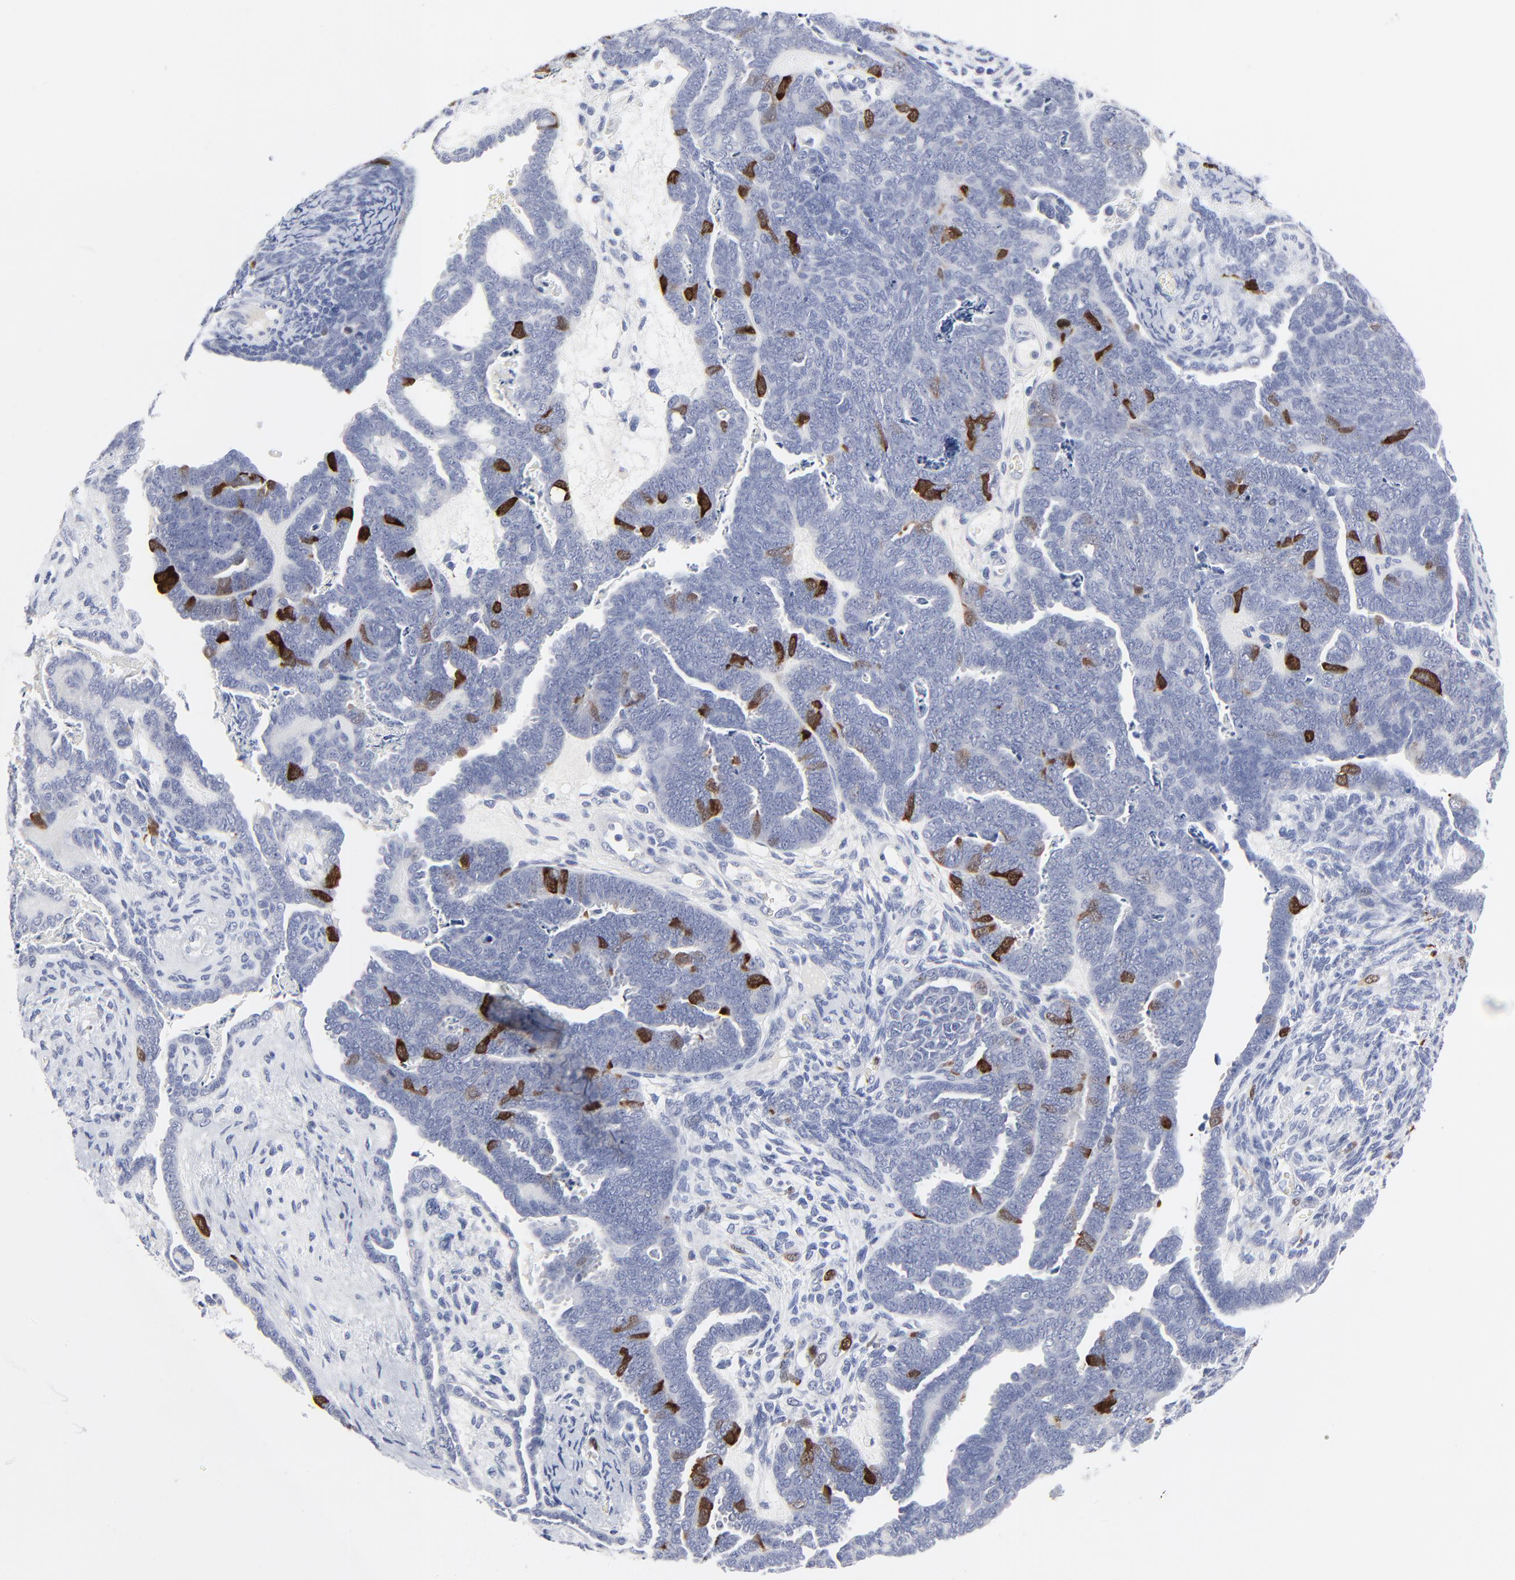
{"staining": {"intensity": "strong", "quantity": "<25%", "location": "cytoplasmic/membranous,nuclear"}, "tissue": "endometrial cancer", "cell_type": "Tumor cells", "image_type": "cancer", "snomed": [{"axis": "morphology", "description": "Neoplasm, malignant, NOS"}, {"axis": "topography", "description": "Endometrium"}], "caption": "Brown immunohistochemical staining in human endometrial cancer exhibits strong cytoplasmic/membranous and nuclear positivity in about <25% of tumor cells. (brown staining indicates protein expression, while blue staining denotes nuclei).", "gene": "CDK1", "patient": {"sex": "female", "age": 74}}